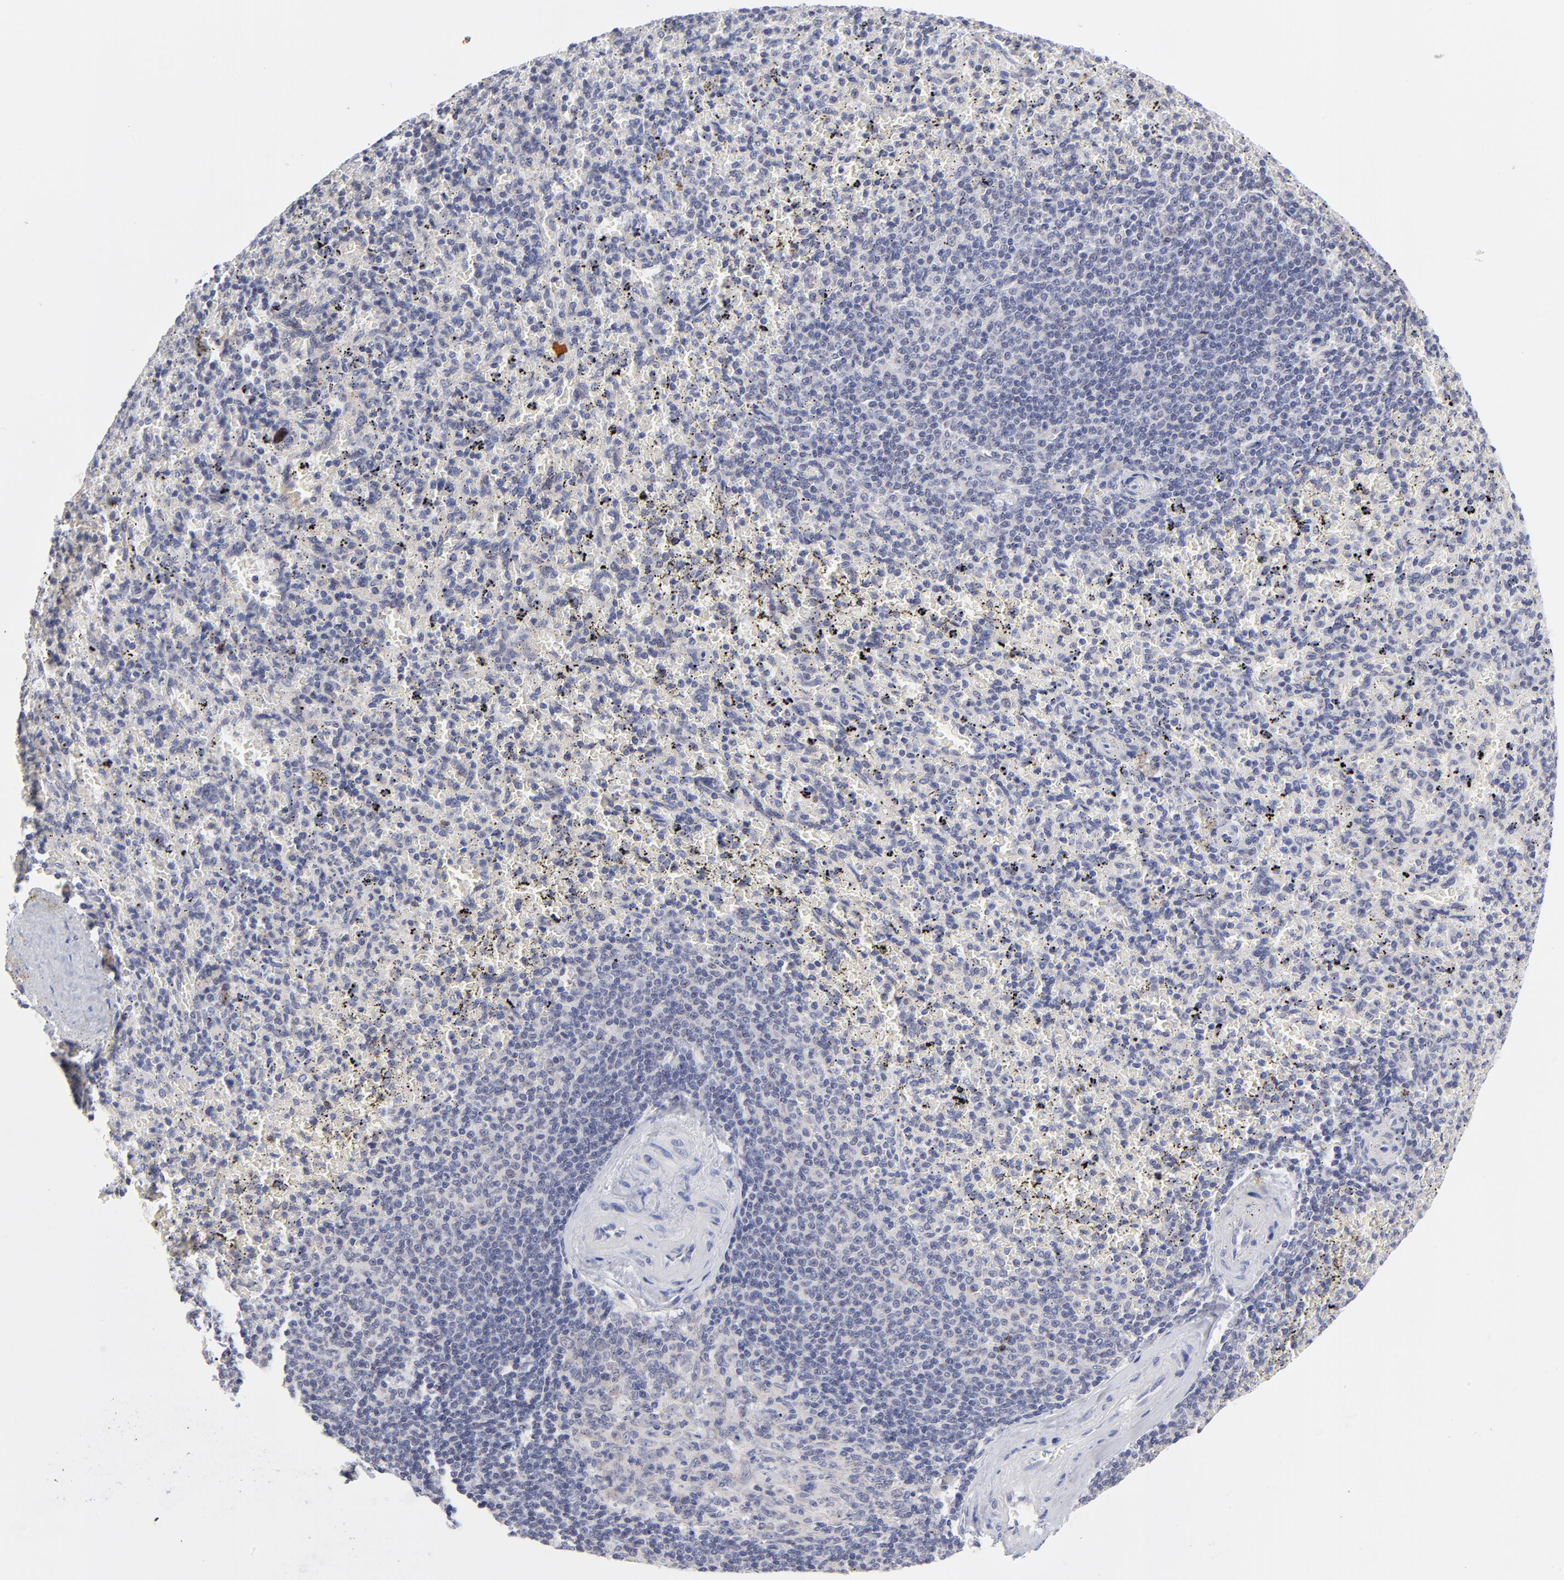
{"staining": {"intensity": "negative", "quantity": "none", "location": "none"}, "tissue": "spleen", "cell_type": "Cells in red pulp", "image_type": "normal", "snomed": [{"axis": "morphology", "description": "Normal tissue, NOS"}, {"axis": "topography", "description": "Spleen"}], "caption": "Immunohistochemical staining of unremarkable human spleen demonstrates no significant positivity in cells in red pulp.", "gene": "FBXO8", "patient": {"sex": "female", "age": 43}}